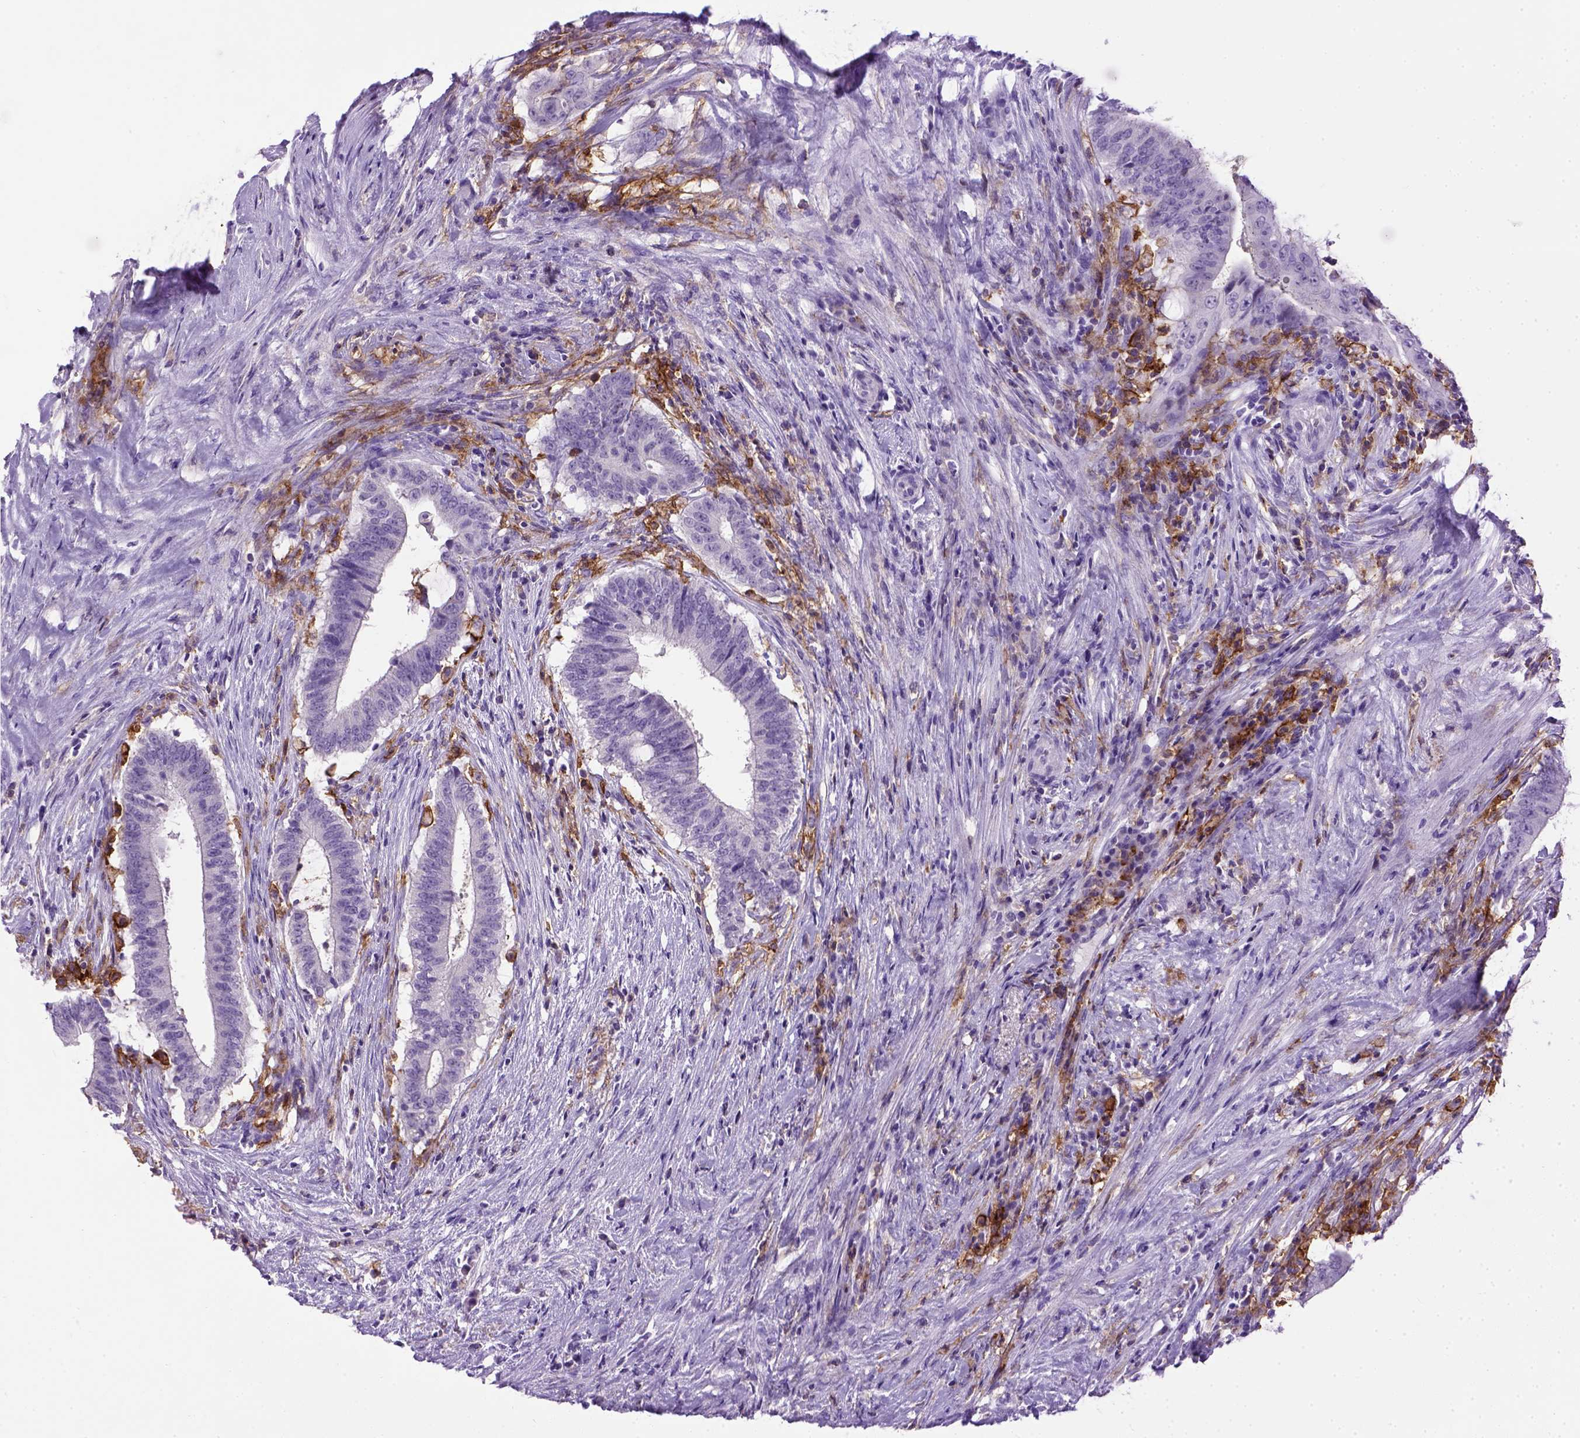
{"staining": {"intensity": "negative", "quantity": "none", "location": "none"}, "tissue": "colorectal cancer", "cell_type": "Tumor cells", "image_type": "cancer", "snomed": [{"axis": "morphology", "description": "Adenocarcinoma, NOS"}, {"axis": "topography", "description": "Colon"}], "caption": "Human colorectal cancer stained for a protein using immunohistochemistry exhibits no expression in tumor cells.", "gene": "ITGAX", "patient": {"sex": "female", "age": 43}}